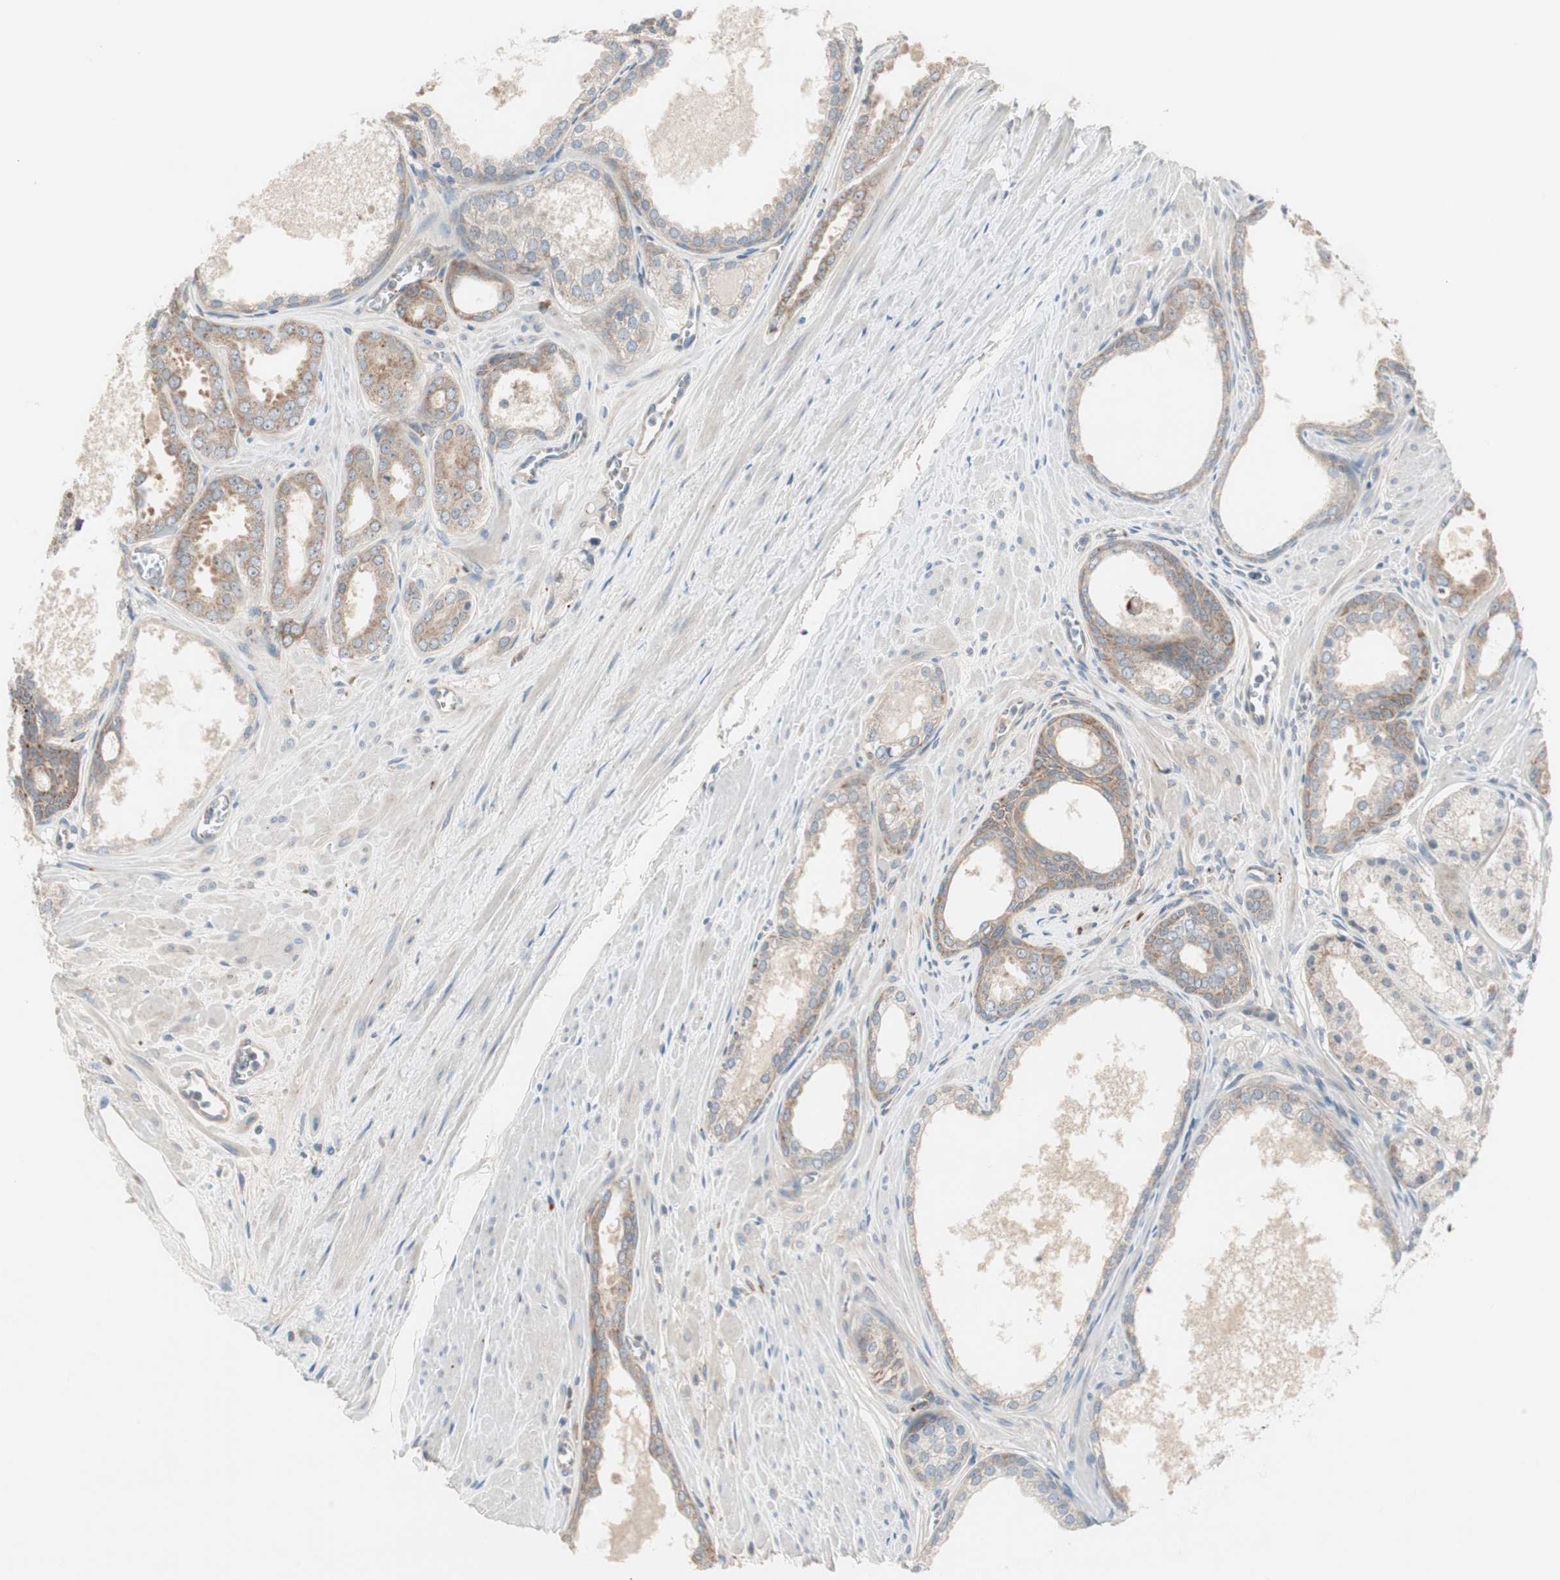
{"staining": {"intensity": "moderate", "quantity": ">75%", "location": "cytoplasmic/membranous"}, "tissue": "prostate cancer", "cell_type": "Tumor cells", "image_type": "cancer", "snomed": [{"axis": "morphology", "description": "Adenocarcinoma, Low grade"}, {"axis": "topography", "description": "Prostate"}], "caption": "Immunohistochemistry (IHC) of prostate cancer (low-grade adenocarcinoma) shows medium levels of moderate cytoplasmic/membranous positivity in approximately >75% of tumor cells.", "gene": "RPL23", "patient": {"sex": "male", "age": 57}}